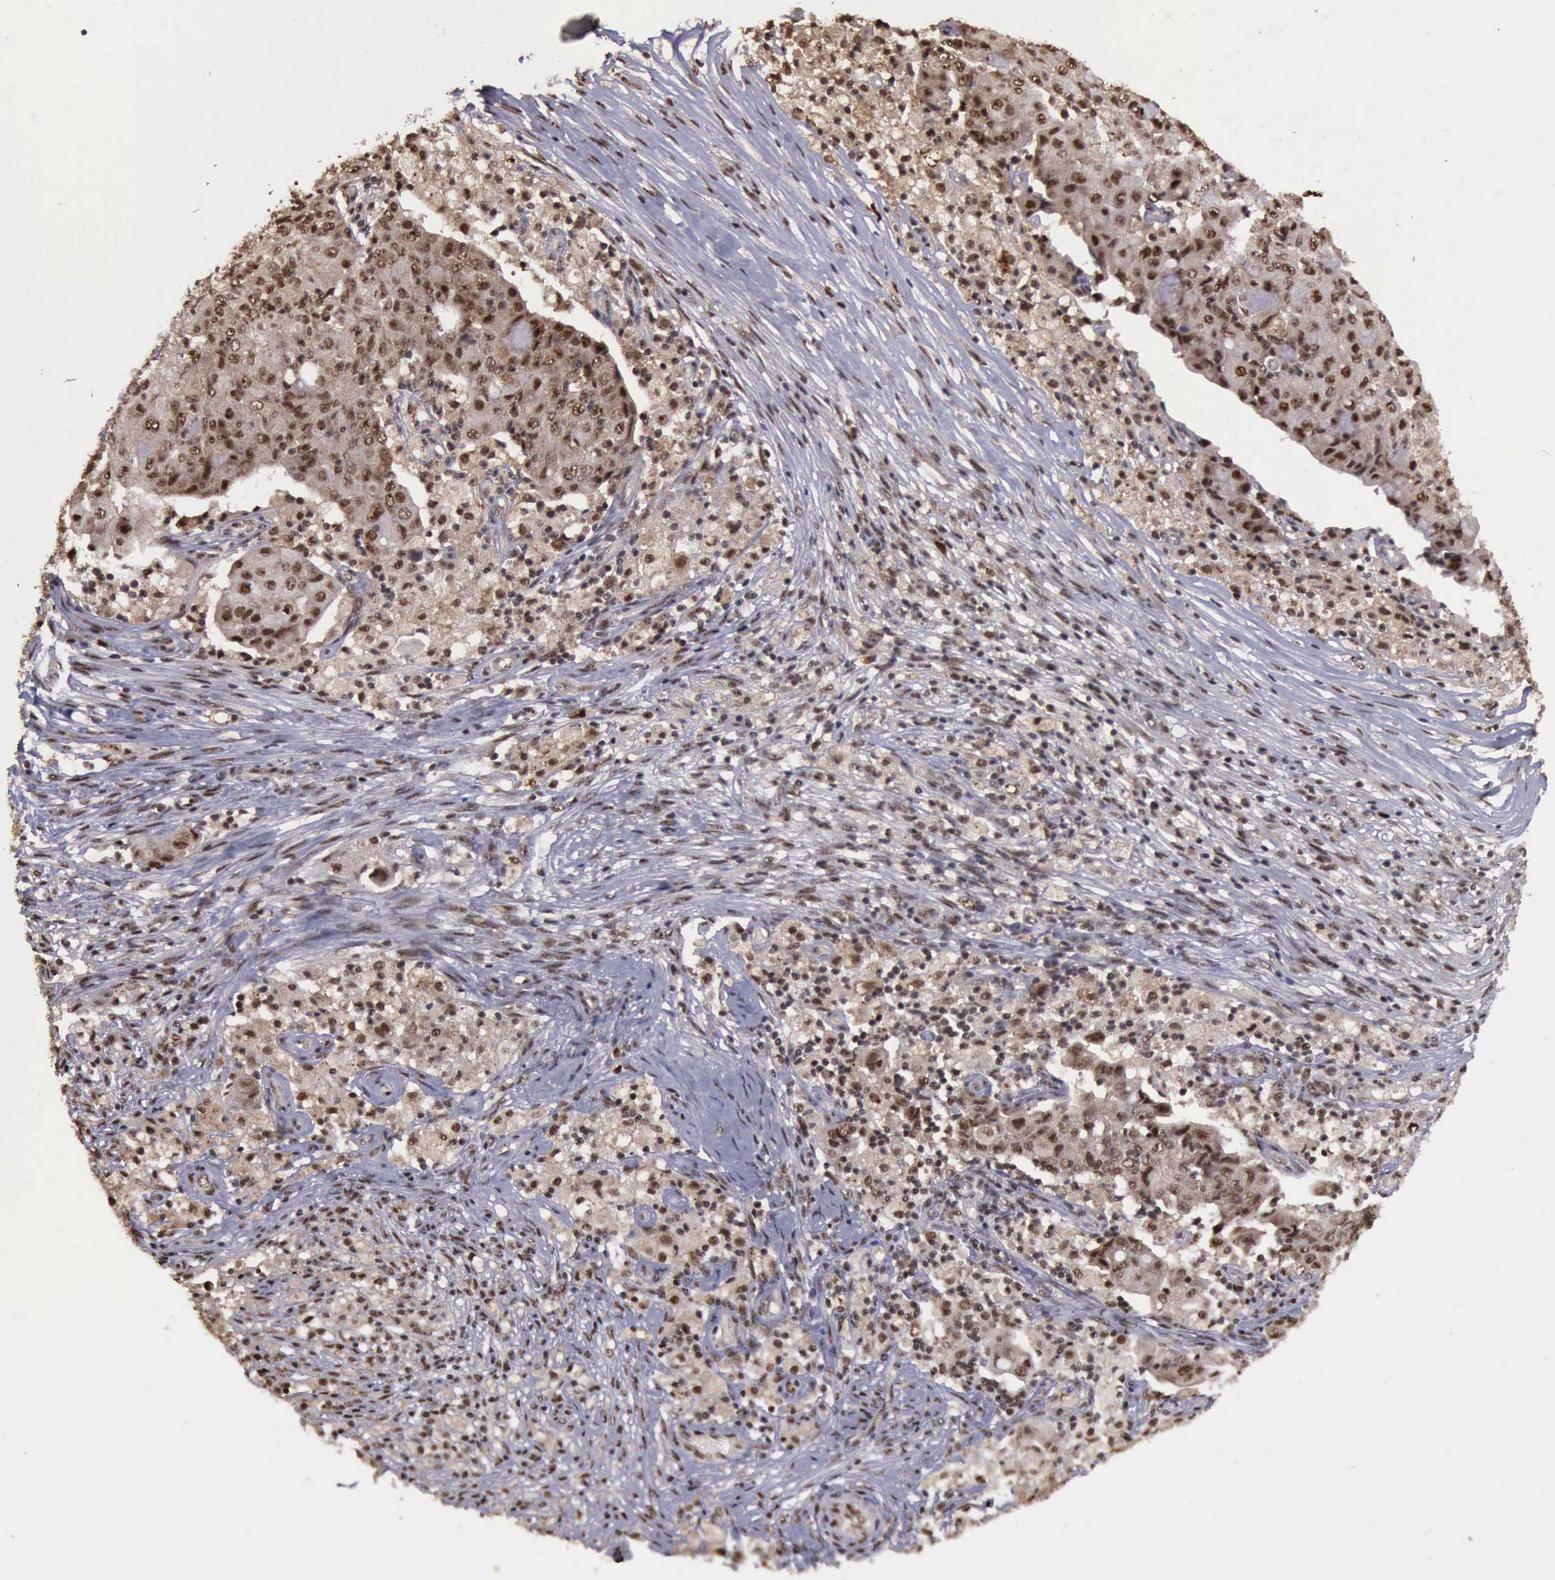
{"staining": {"intensity": "moderate", "quantity": ">75%", "location": "cytoplasmic/membranous,nuclear"}, "tissue": "ovarian cancer", "cell_type": "Tumor cells", "image_type": "cancer", "snomed": [{"axis": "morphology", "description": "Carcinoma, endometroid"}, {"axis": "topography", "description": "Ovary"}], "caption": "An image of human endometroid carcinoma (ovarian) stained for a protein shows moderate cytoplasmic/membranous and nuclear brown staining in tumor cells. (DAB (3,3'-diaminobenzidine) IHC with brightfield microscopy, high magnification).", "gene": "TRMT2A", "patient": {"sex": "female", "age": 42}}